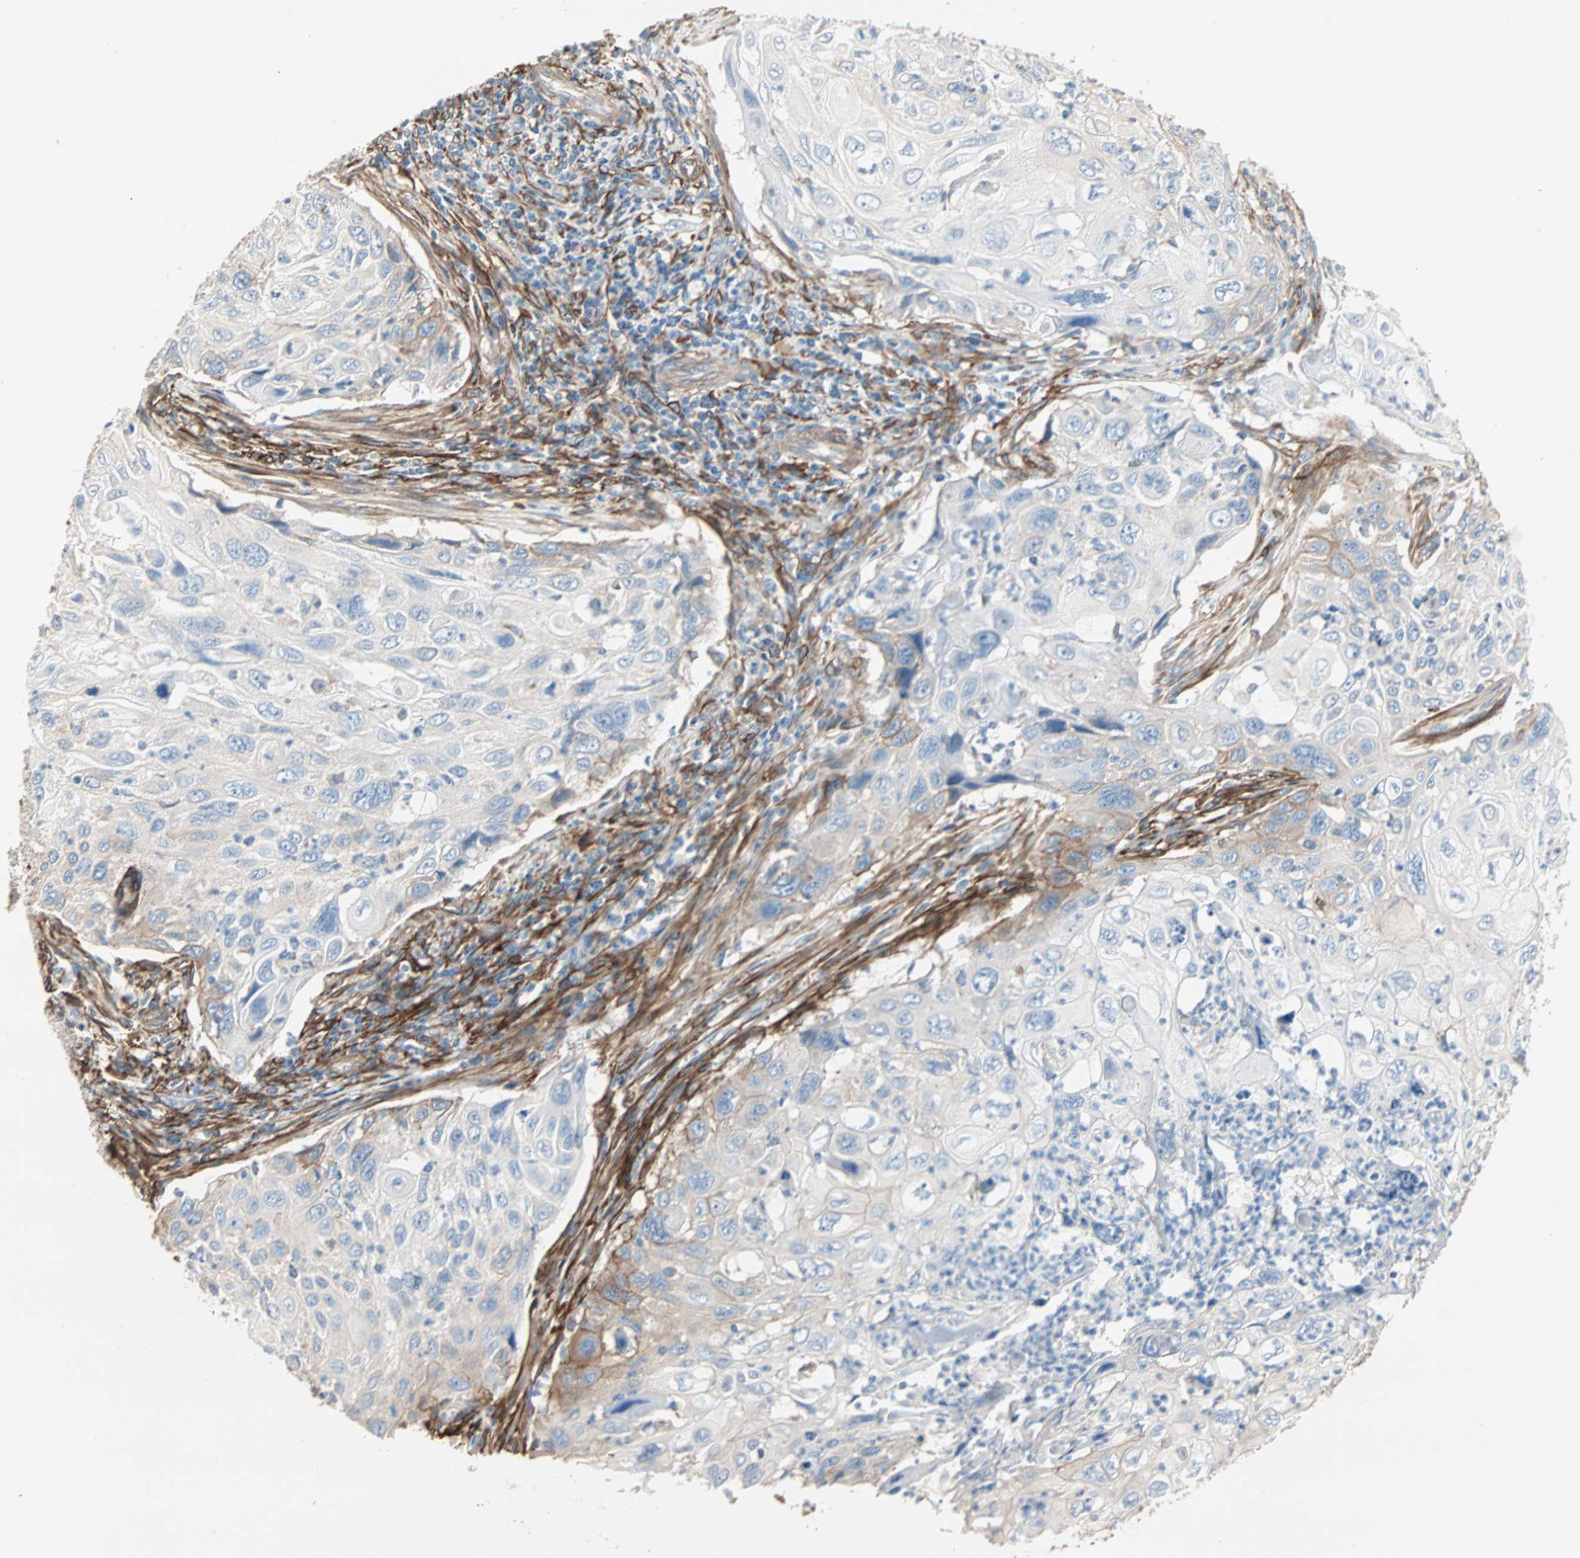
{"staining": {"intensity": "moderate", "quantity": "<25%", "location": "cytoplasmic/membranous"}, "tissue": "cervical cancer", "cell_type": "Tumor cells", "image_type": "cancer", "snomed": [{"axis": "morphology", "description": "Squamous cell carcinoma, NOS"}, {"axis": "topography", "description": "Cervix"}], "caption": "Immunohistochemistry (IHC) of squamous cell carcinoma (cervical) displays low levels of moderate cytoplasmic/membranous staining in approximately <25% of tumor cells.", "gene": "EPB41L2", "patient": {"sex": "female", "age": 70}}